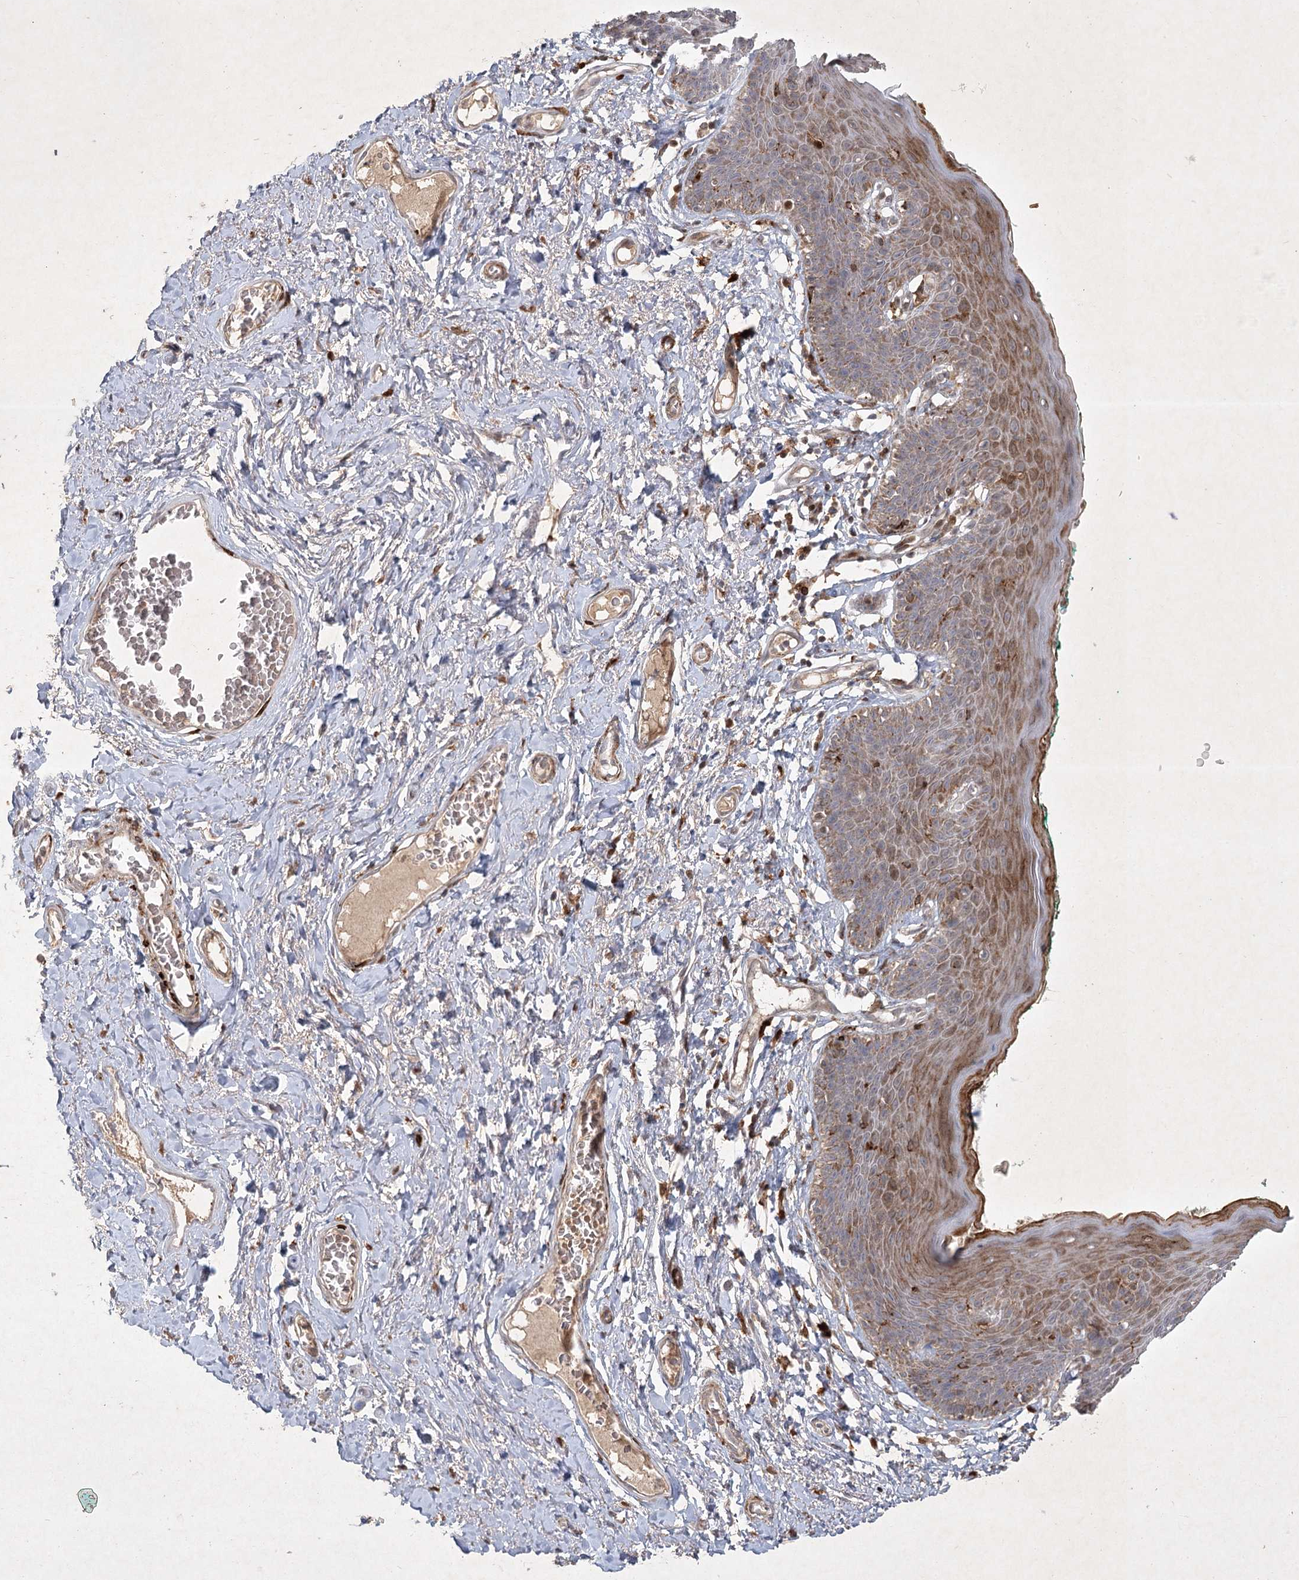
{"staining": {"intensity": "moderate", "quantity": ">75%", "location": "cytoplasmic/membranous"}, "tissue": "skin", "cell_type": "Epidermal cells", "image_type": "normal", "snomed": [{"axis": "morphology", "description": "Normal tissue, NOS"}, {"axis": "topography", "description": "Vulva"}], "caption": "IHC of benign human skin demonstrates medium levels of moderate cytoplasmic/membranous positivity in about >75% of epidermal cells. (DAB (3,3'-diaminobenzidine) IHC with brightfield microscopy, high magnification).", "gene": "KBTBD4", "patient": {"sex": "female", "age": 66}}